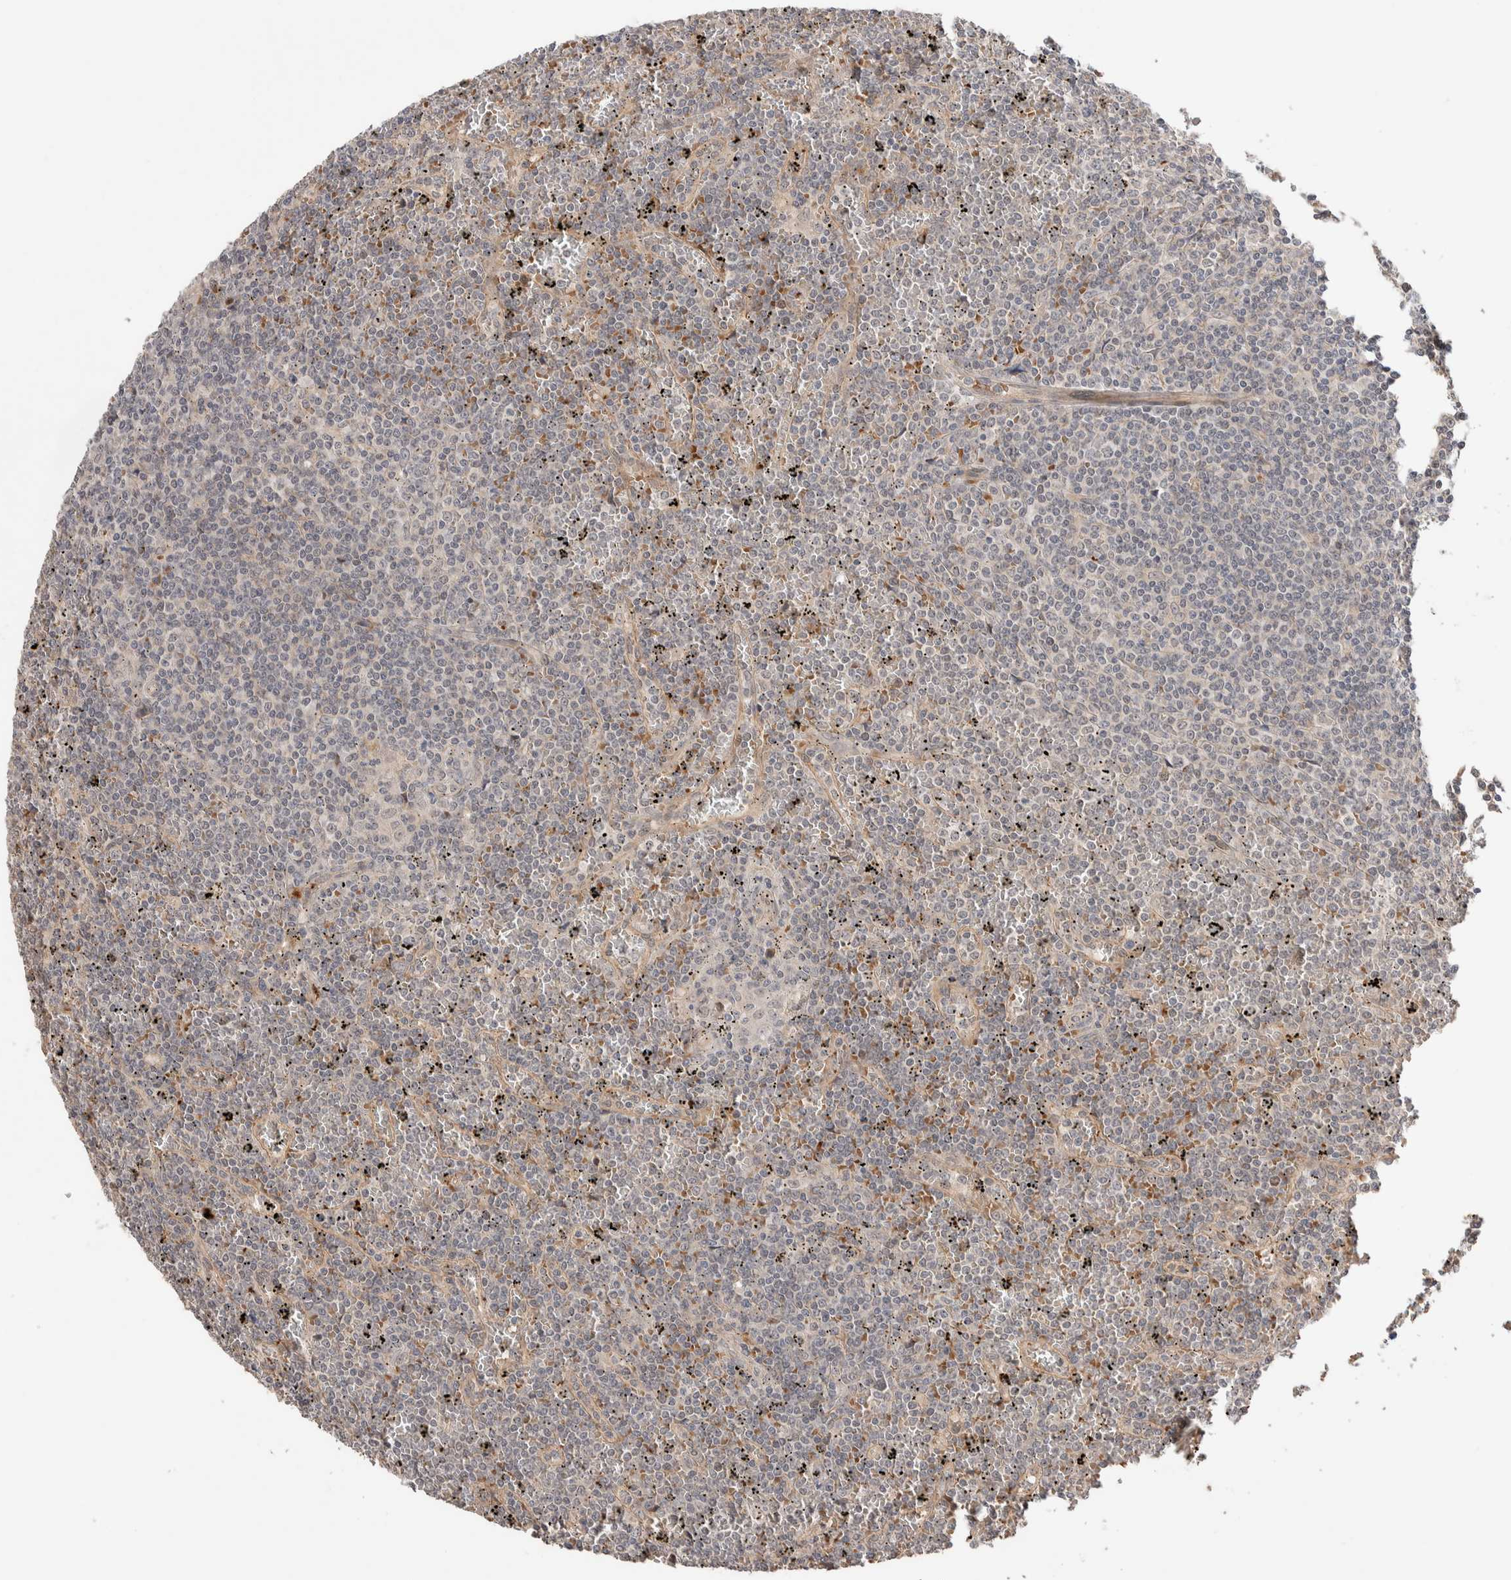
{"staining": {"intensity": "negative", "quantity": "none", "location": "none"}, "tissue": "lymphoma", "cell_type": "Tumor cells", "image_type": "cancer", "snomed": [{"axis": "morphology", "description": "Malignant lymphoma, non-Hodgkin's type, Low grade"}, {"axis": "topography", "description": "Spleen"}], "caption": "Micrograph shows no significant protein expression in tumor cells of low-grade malignant lymphoma, non-Hodgkin's type. (DAB immunohistochemistry (IHC), high magnification).", "gene": "CASK", "patient": {"sex": "female", "age": 19}}